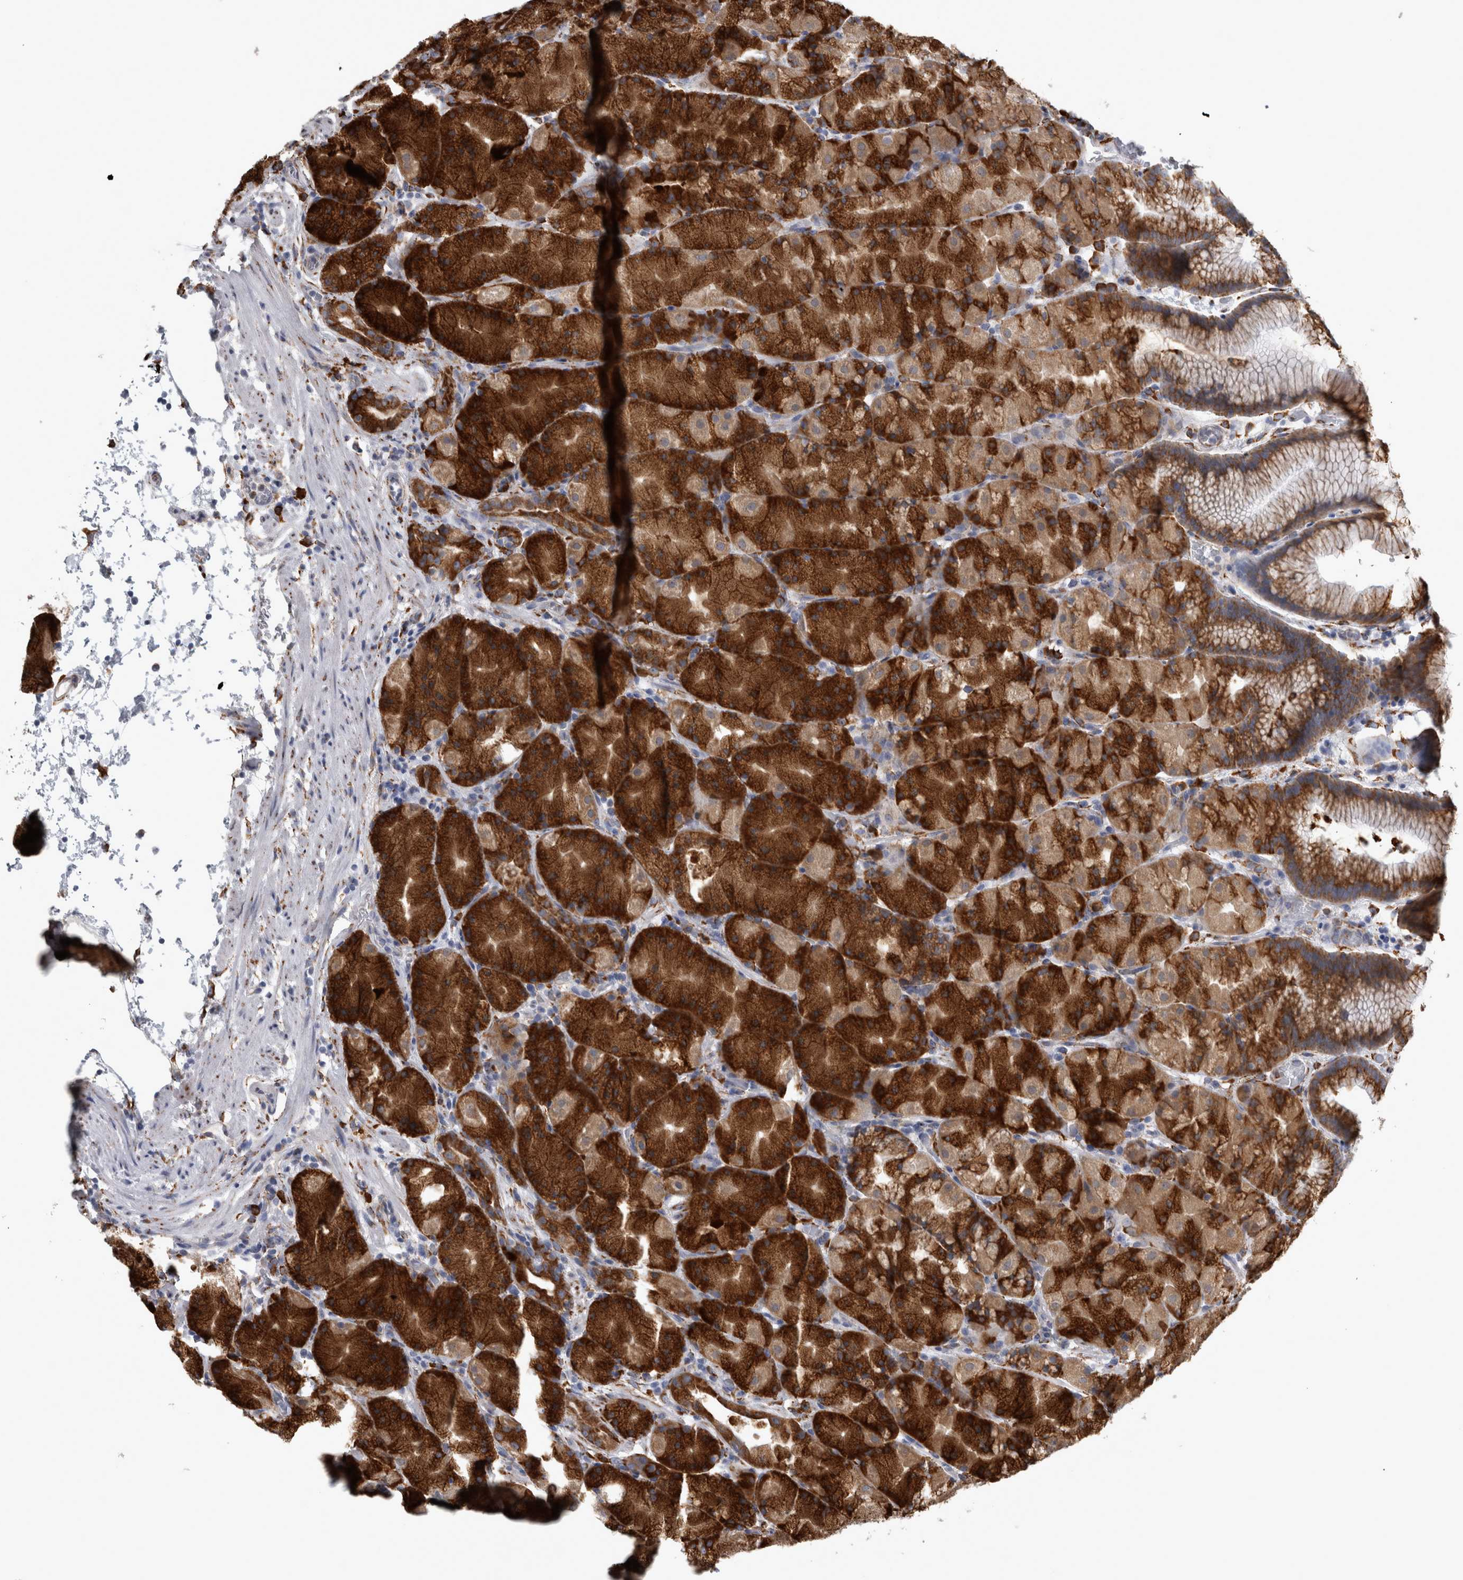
{"staining": {"intensity": "strong", "quantity": ">75%", "location": "cytoplasmic/membranous"}, "tissue": "stomach", "cell_type": "Glandular cells", "image_type": "normal", "snomed": [{"axis": "morphology", "description": "Normal tissue, NOS"}, {"axis": "topography", "description": "Stomach, upper"}, {"axis": "topography", "description": "Stomach"}], "caption": "Glandular cells demonstrate high levels of strong cytoplasmic/membranous staining in approximately >75% of cells in unremarkable stomach.", "gene": "FHIP2B", "patient": {"sex": "male", "age": 48}}